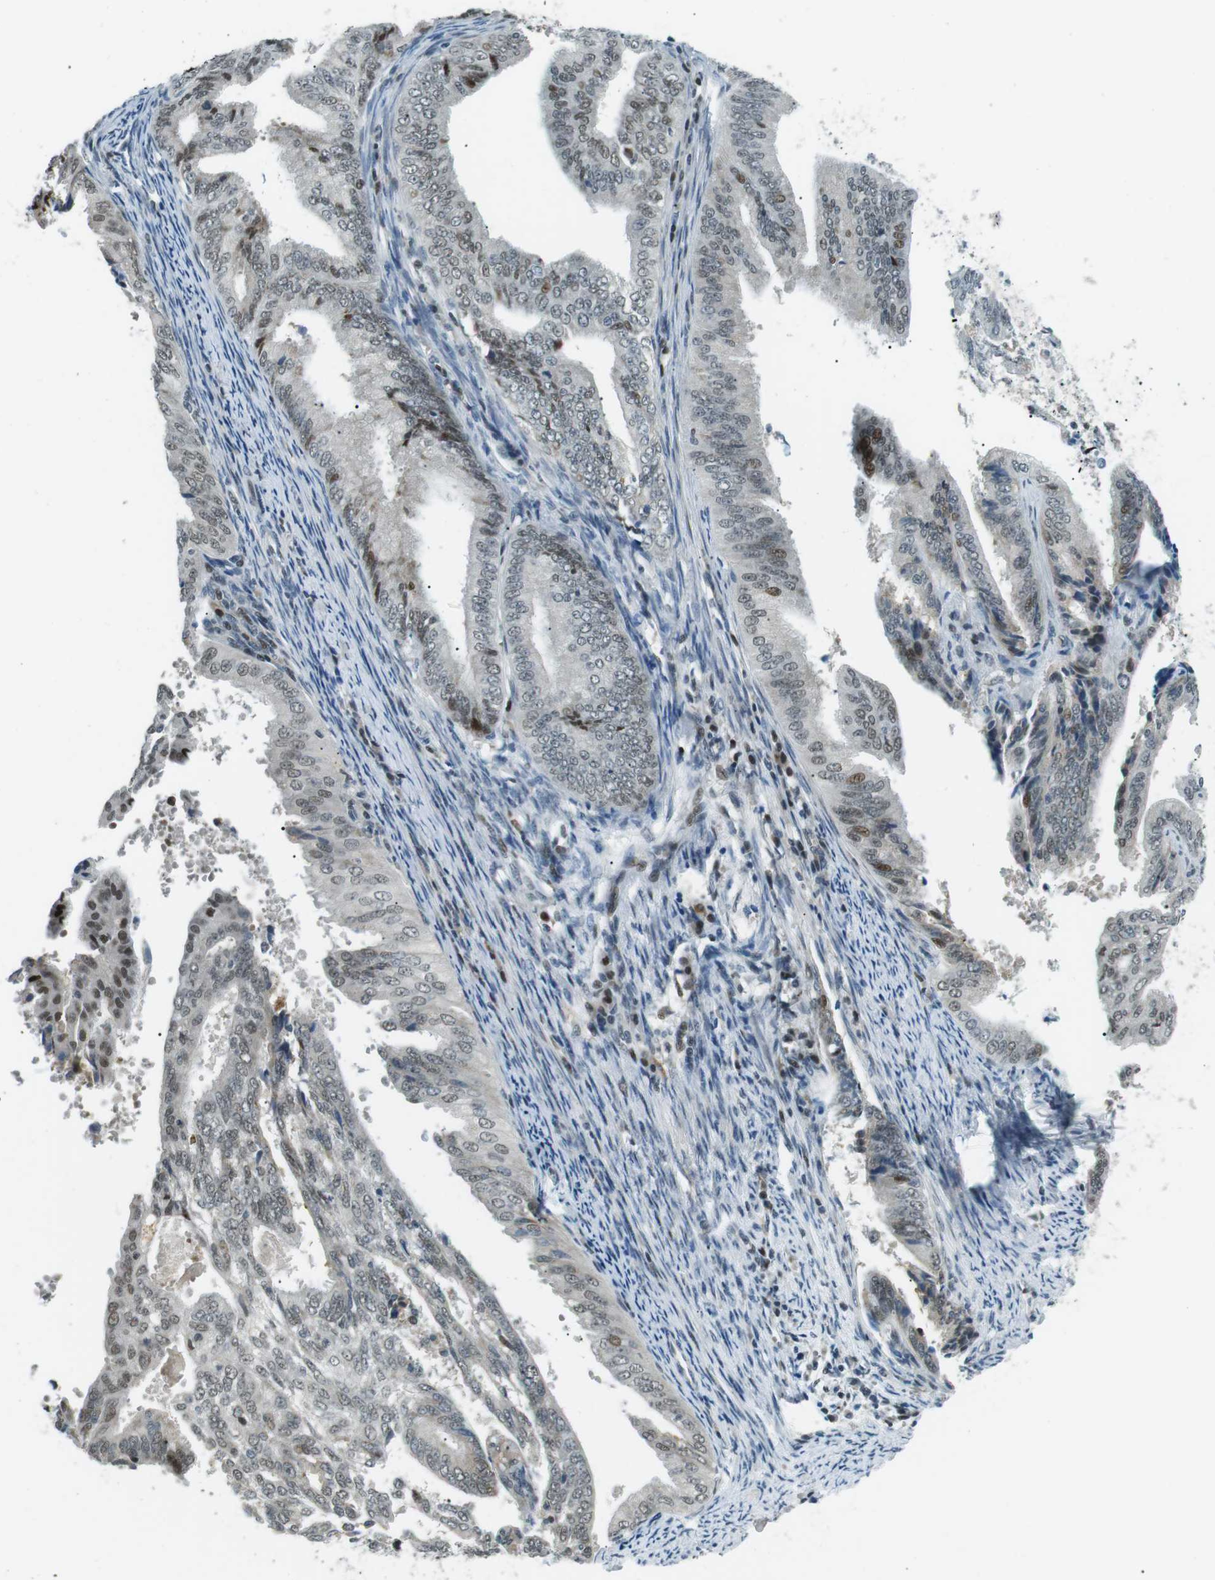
{"staining": {"intensity": "moderate", "quantity": "<25%", "location": "nuclear"}, "tissue": "endometrial cancer", "cell_type": "Tumor cells", "image_type": "cancer", "snomed": [{"axis": "morphology", "description": "Adenocarcinoma, NOS"}, {"axis": "topography", "description": "Endometrium"}], "caption": "DAB (3,3'-diaminobenzidine) immunohistochemical staining of human endometrial cancer shows moderate nuclear protein positivity in about <25% of tumor cells.", "gene": "PJA1", "patient": {"sex": "female", "age": 58}}